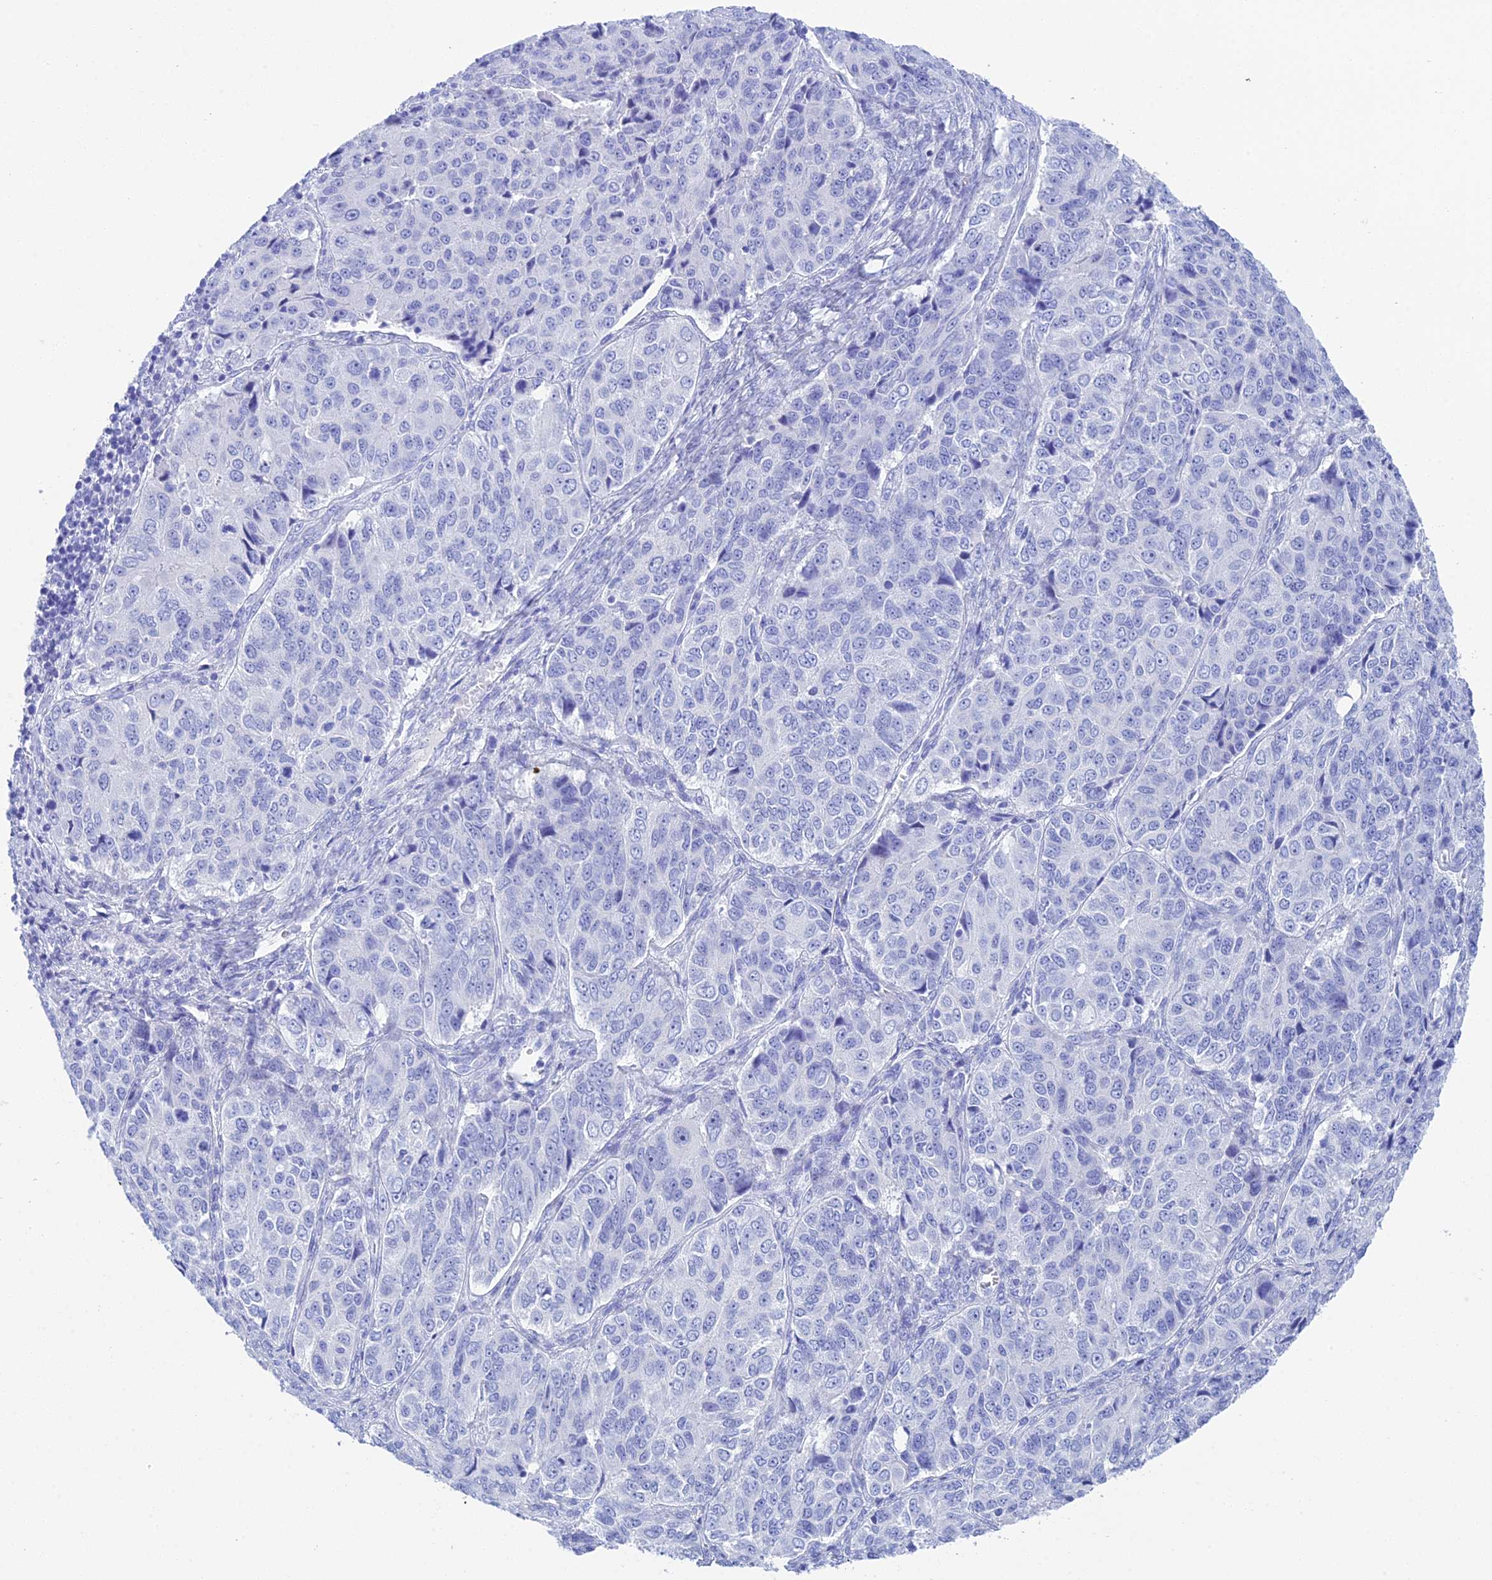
{"staining": {"intensity": "negative", "quantity": "none", "location": "none"}, "tissue": "ovarian cancer", "cell_type": "Tumor cells", "image_type": "cancer", "snomed": [{"axis": "morphology", "description": "Carcinoma, endometroid"}, {"axis": "topography", "description": "Ovary"}], "caption": "An image of ovarian cancer stained for a protein exhibits no brown staining in tumor cells. The staining was performed using DAB to visualize the protein expression in brown, while the nuclei were stained in blue with hematoxylin (Magnification: 20x).", "gene": "REG1A", "patient": {"sex": "female", "age": 51}}